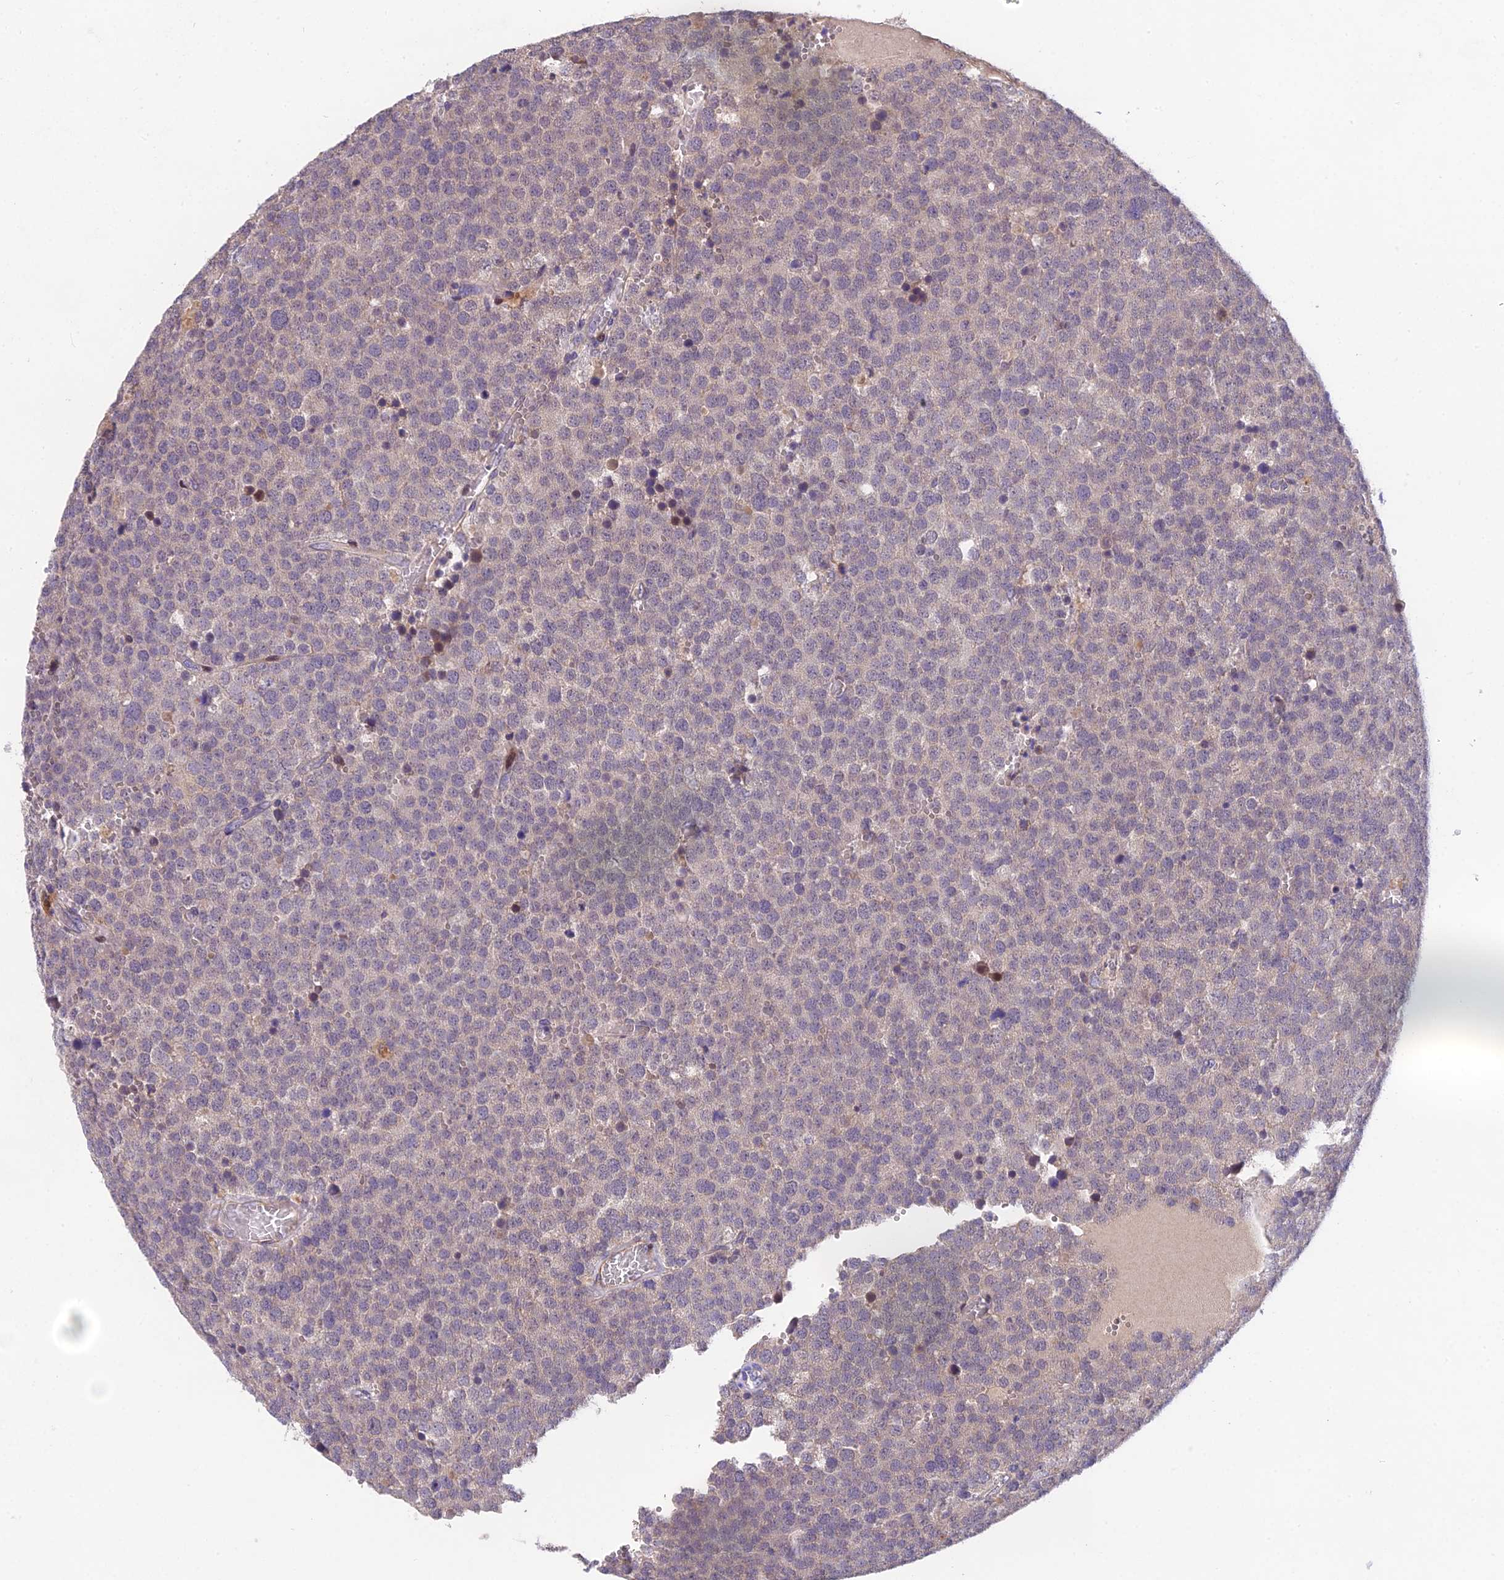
{"staining": {"intensity": "negative", "quantity": "none", "location": "none"}, "tissue": "testis cancer", "cell_type": "Tumor cells", "image_type": "cancer", "snomed": [{"axis": "morphology", "description": "Normal tissue, NOS"}, {"axis": "morphology", "description": "Seminoma, NOS"}, {"axis": "topography", "description": "Testis"}], "caption": "Tumor cells are negative for protein expression in human testis seminoma.", "gene": "PUS10", "patient": {"sex": "male", "age": 71}}